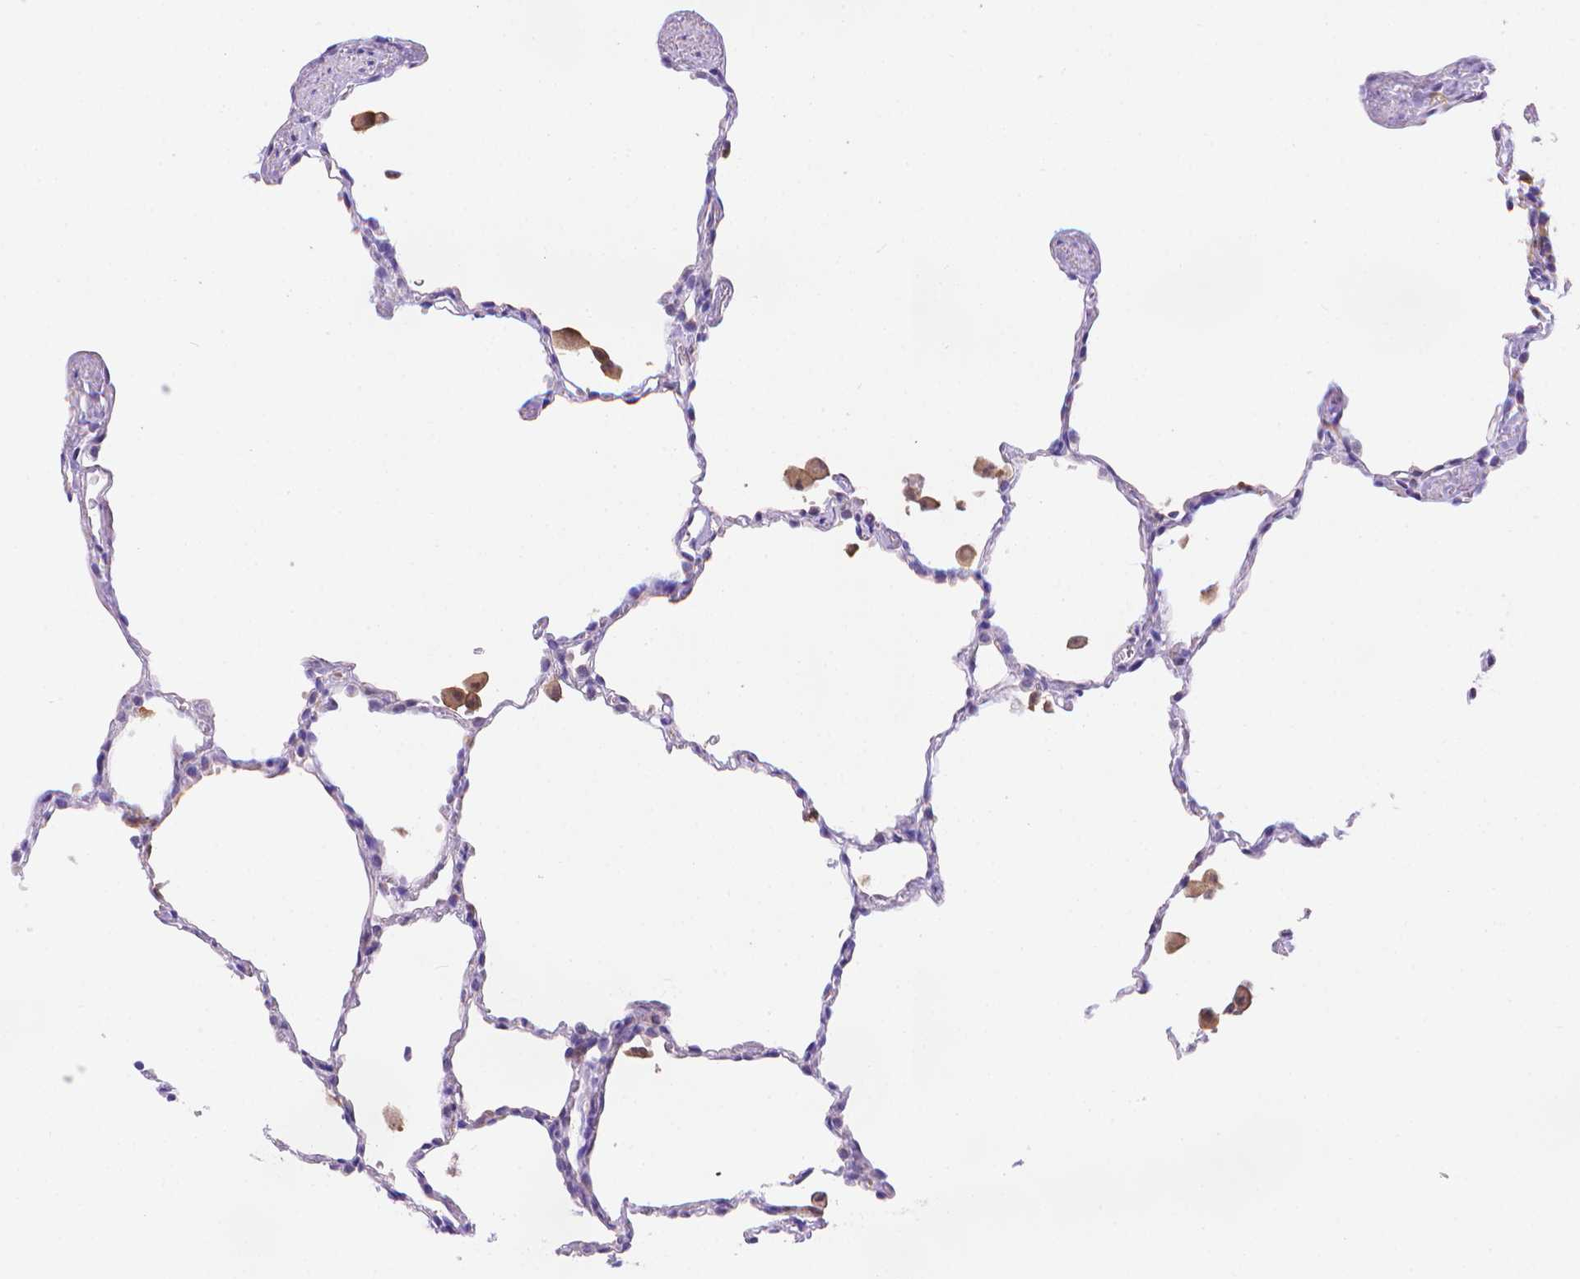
{"staining": {"intensity": "negative", "quantity": "none", "location": "none"}, "tissue": "lung", "cell_type": "Alveolar cells", "image_type": "normal", "snomed": [{"axis": "morphology", "description": "Normal tissue, NOS"}, {"axis": "topography", "description": "Lung"}], "caption": "IHC micrograph of normal lung: human lung stained with DAB (3,3'-diaminobenzidine) demonstrates no significant protein staining in alveolar cells.", "gene": "FGD2", "patient": {"sex": "female", "age": 47}}